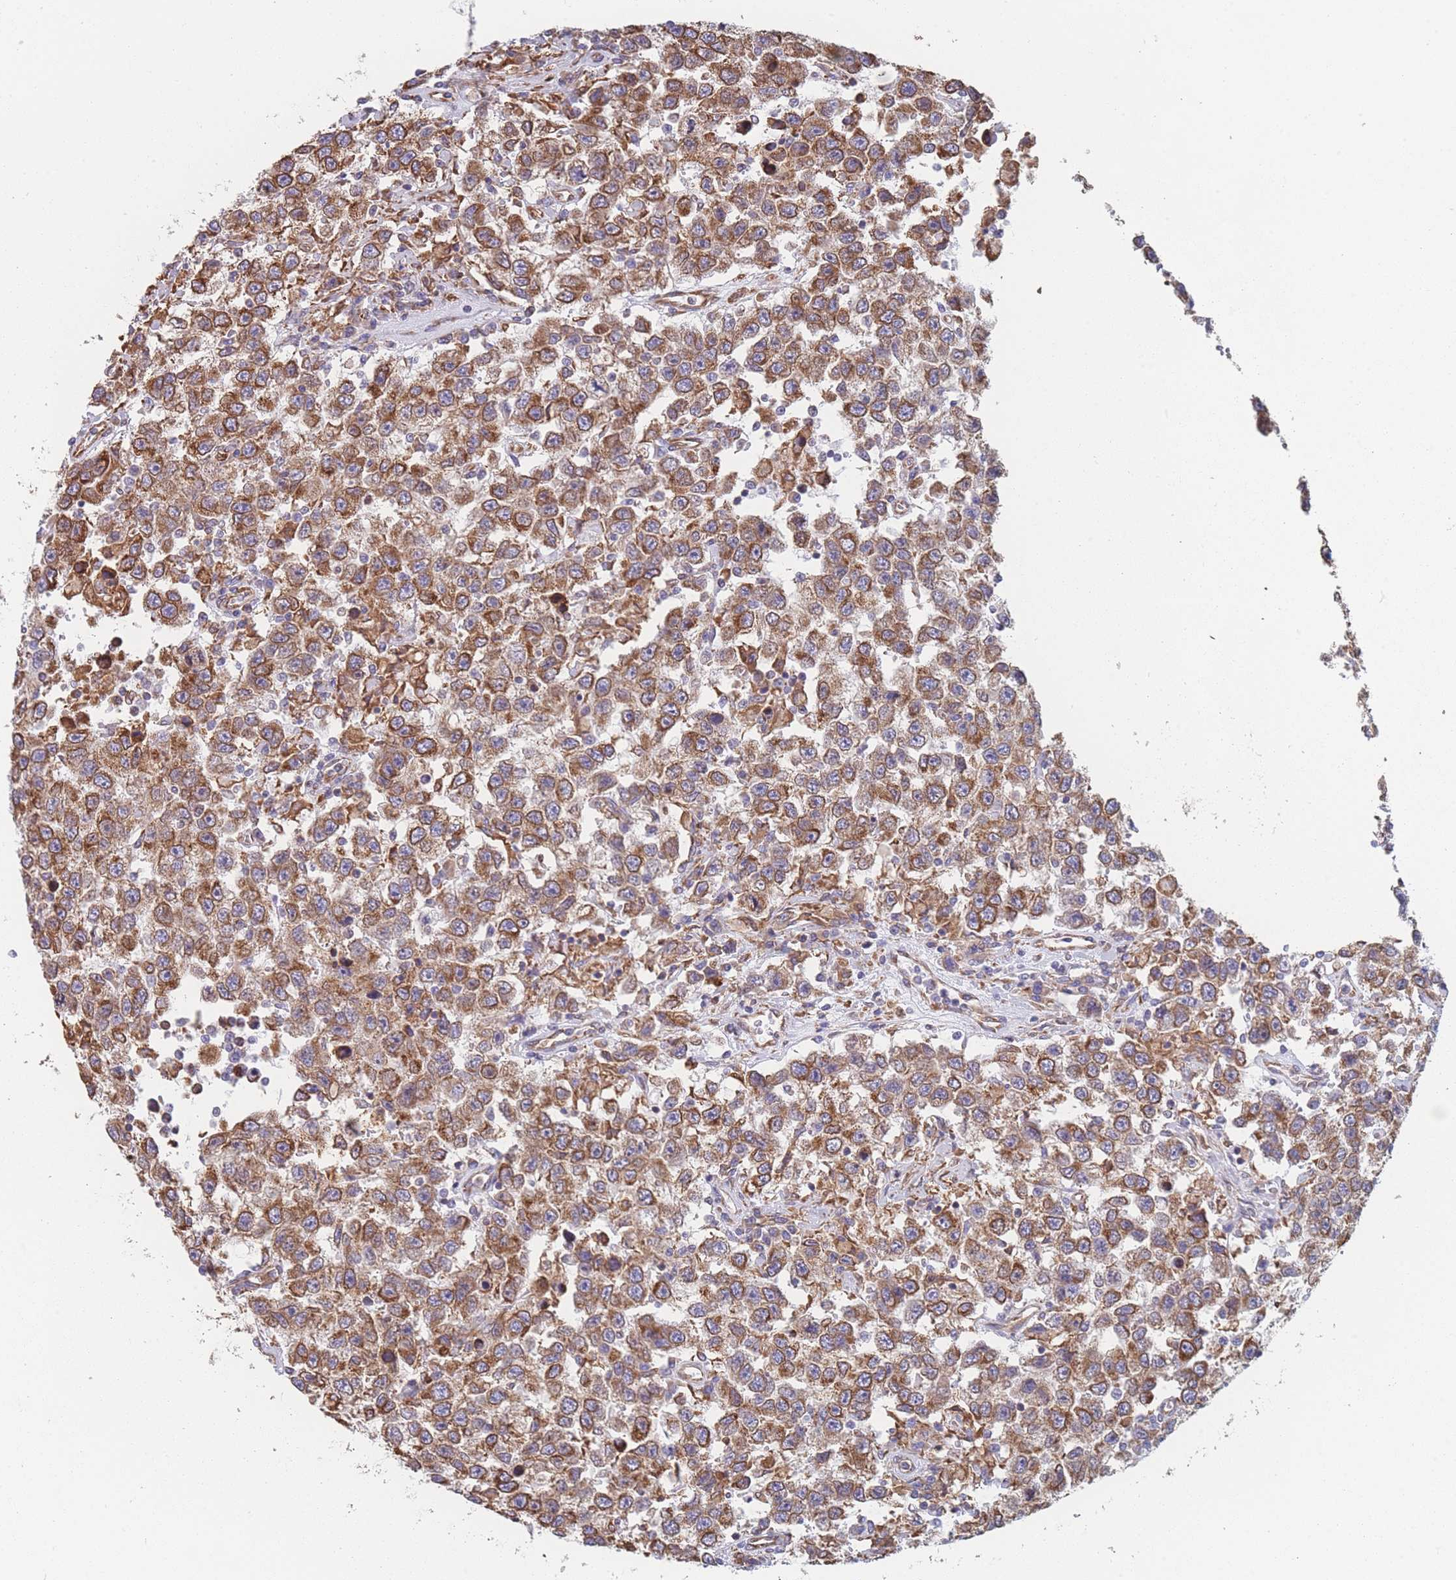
{"staining": {"intensity": "moderate", "quantity": ">75%", "location": "cytoplasmic/membranous"}, "tissue": "testis cancer", "cell_type": "Tumor cells", "image_type": "cancer", "snomed": [{"axis": "morphology", "description": "Seminoma, NOS"}, {"axis": "topography", "description": "Testis"}], "caption": "A brown stain highlights moderate cytoplasmic/membranous positivity of a protein in testis cancer (seminoma) tumor cells.", "gene": "OR7C2", "patient": {"sex": "male", "age": 41}}